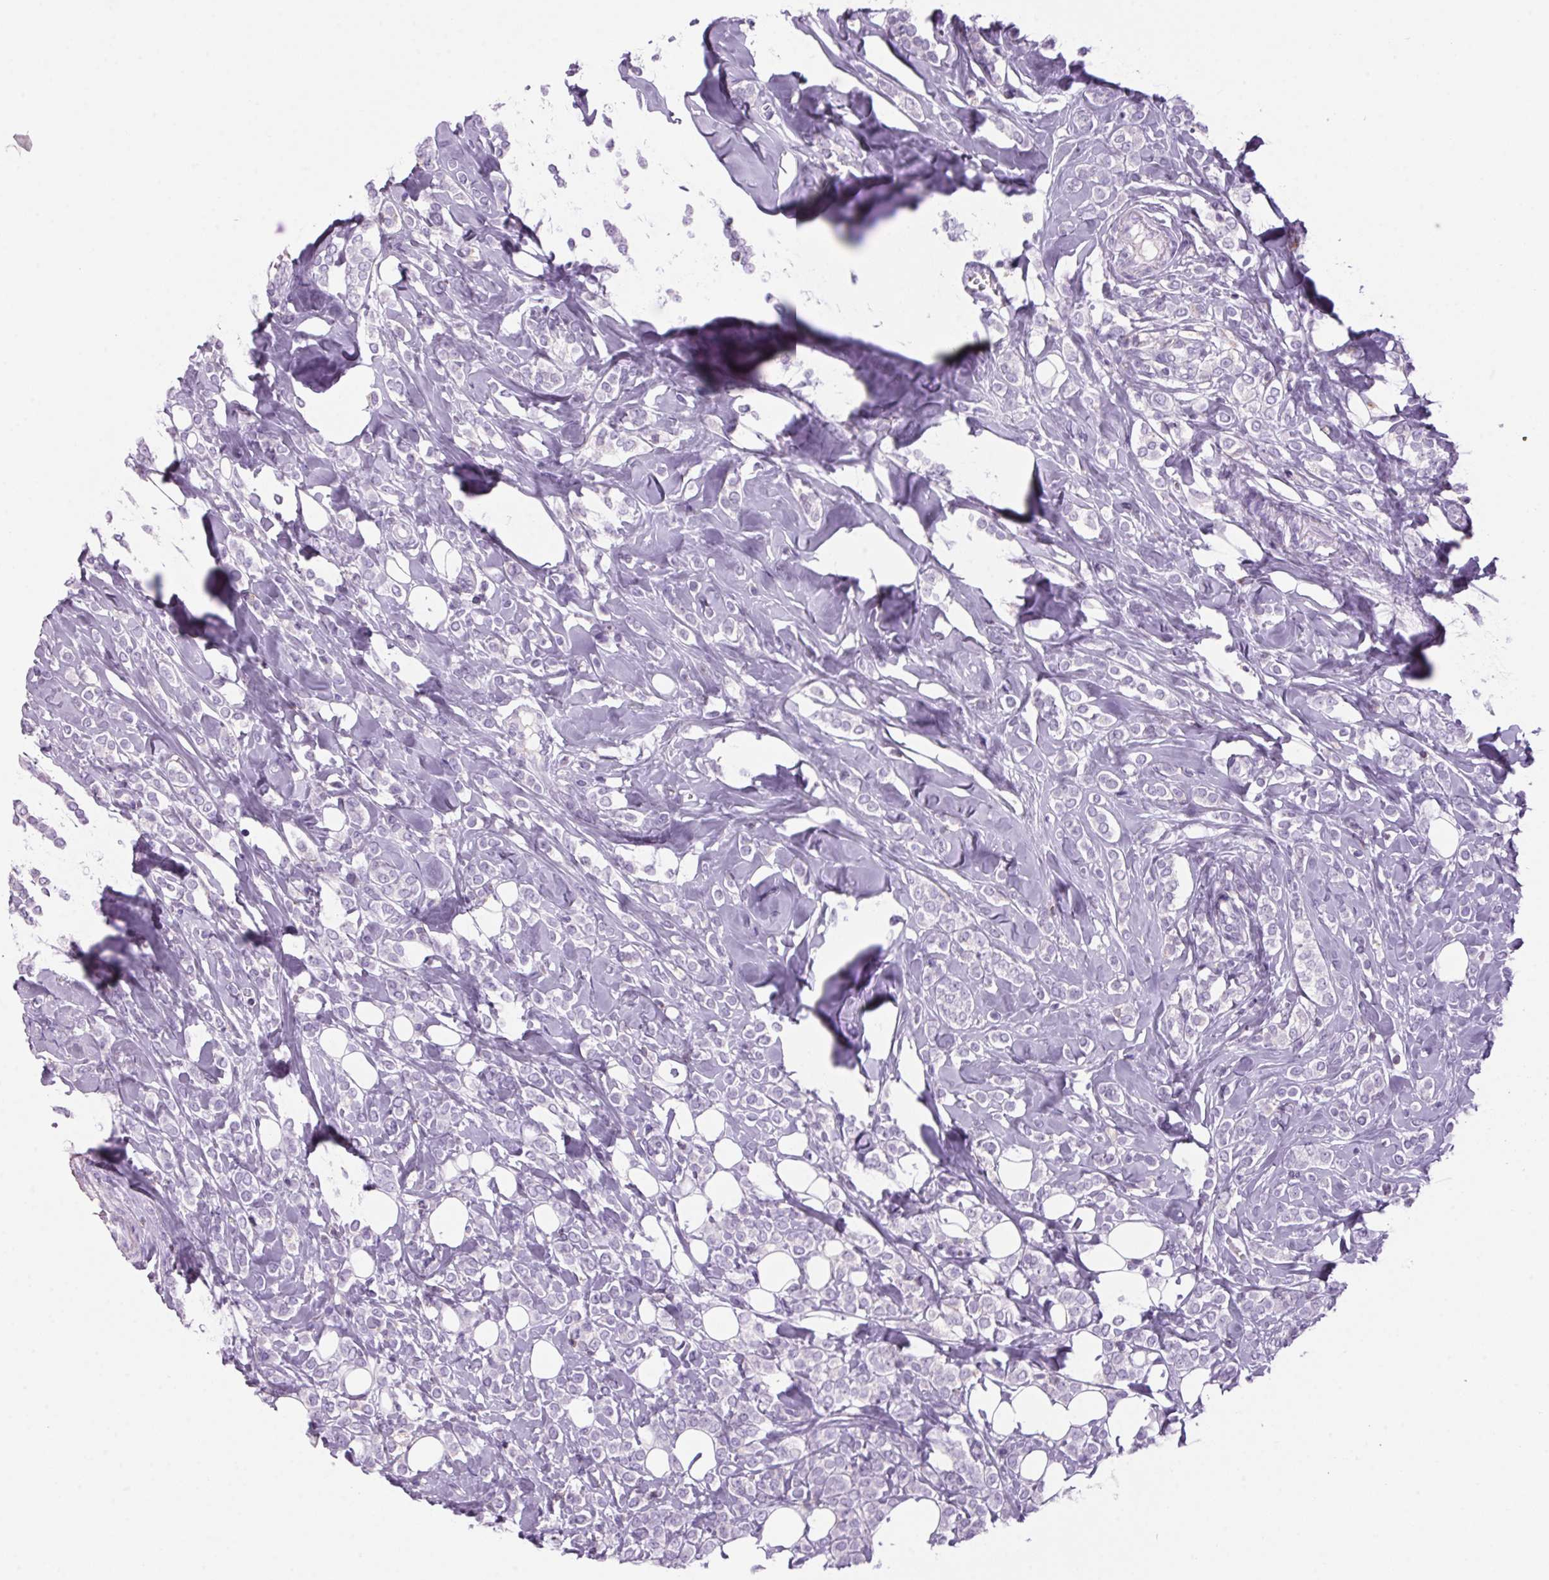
{"staining": {"intensity": "negative", "quantity": "none", "location": "none"}, "tissue": "breast cancer", "cell_type": "Tumor cells", "image_type": "cancer", "snomed": [{"axis": "morphology", "description": "Lobular carcinoma"}, {"axis": "topography", "description": "Breast"}], "caption": "Tumor cells are negative for brown protein staining in breast cancer.", "gene": "S100A2", "patient": {"sex": "female", "age": 49}}